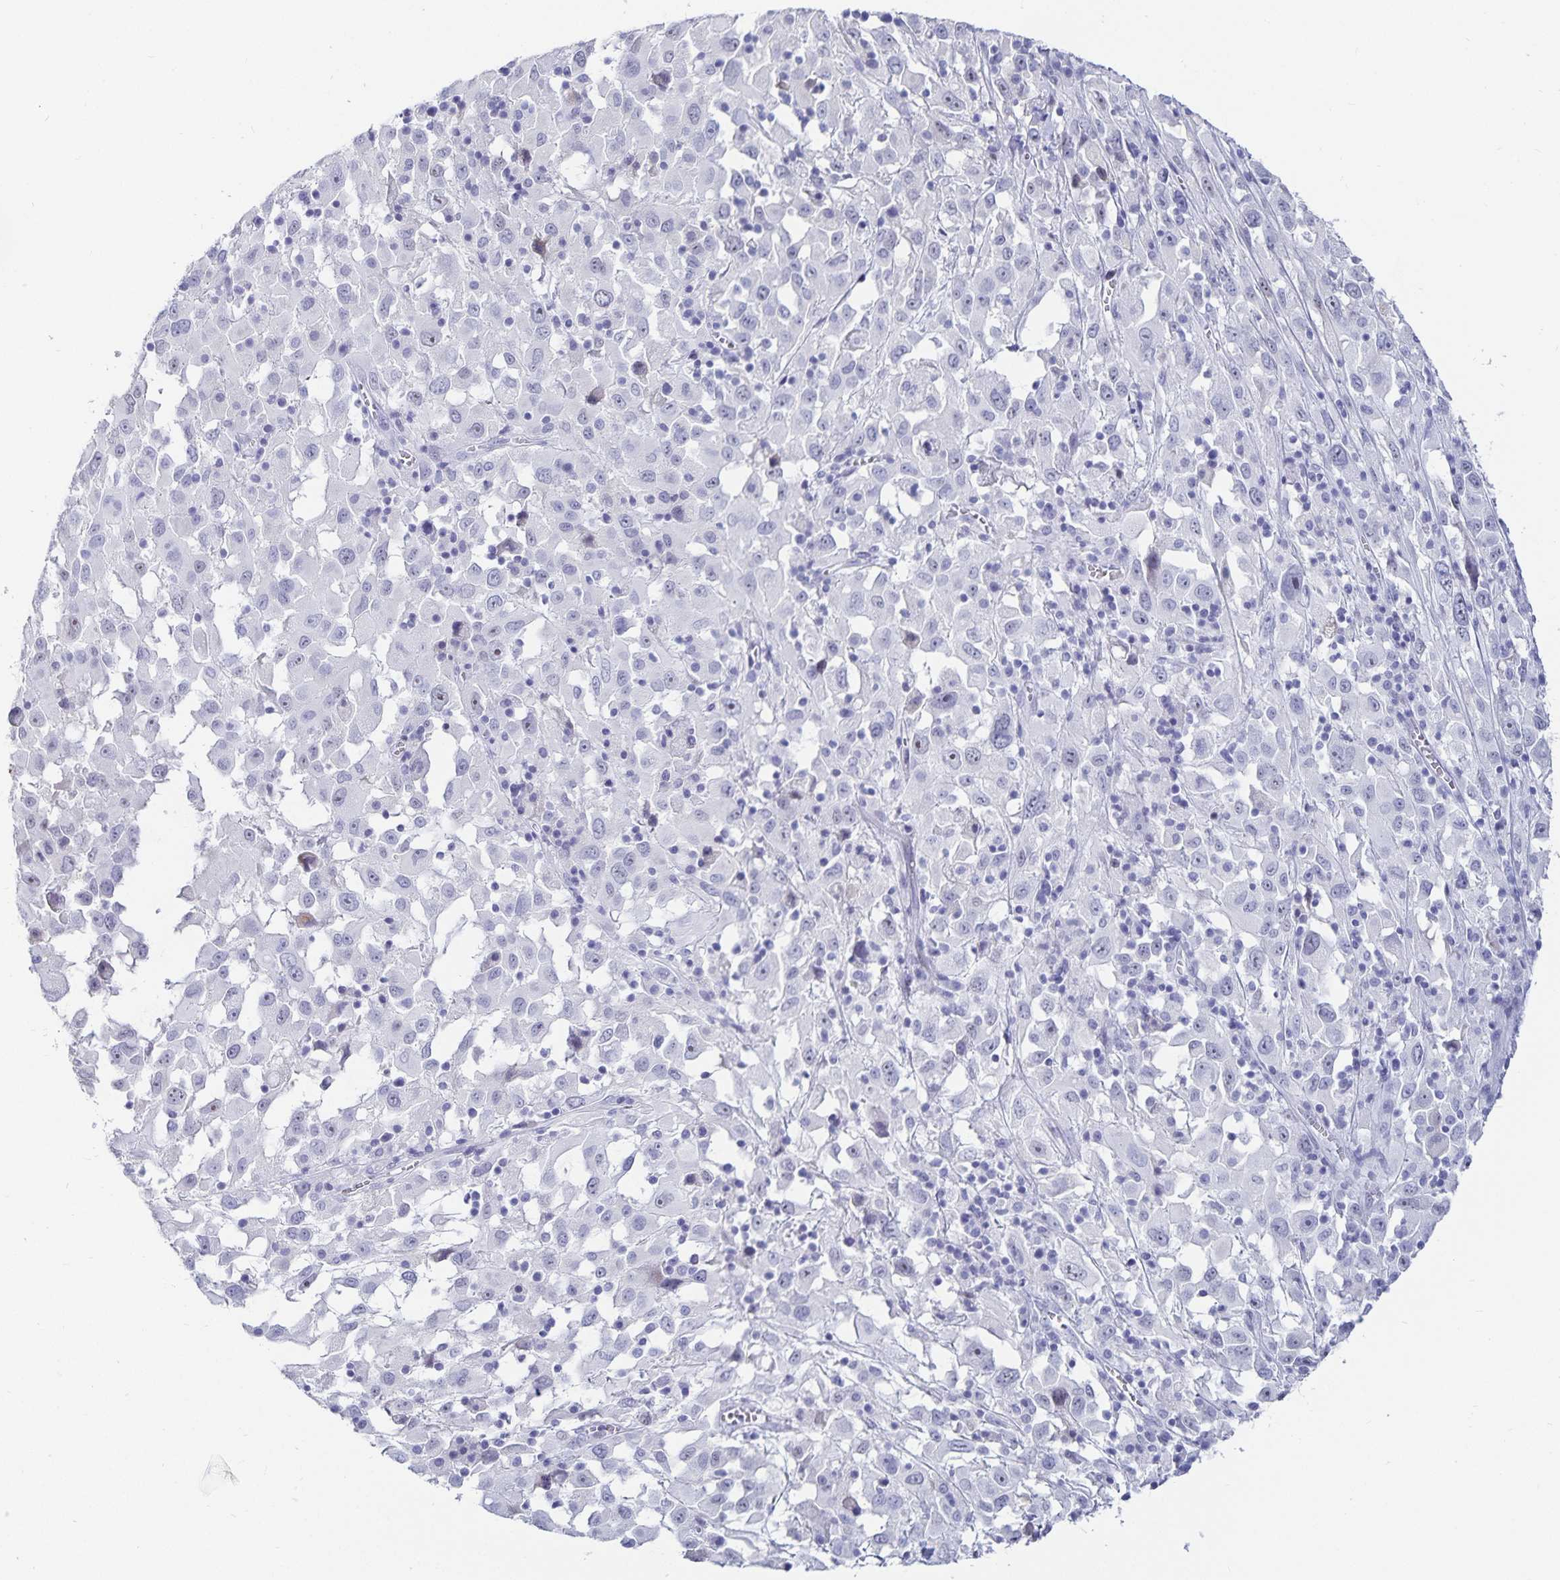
{"staining": {"intensity": "negative", "quantity": "none", "location": "none"}, "tissue": "melanoma", "cell_type": "Tumor cells", "image_type": "cancer", "snomed": [{"axis": "morphology", "description": "Malignant melanoma, Metastatic site"}, {"axis": "topography", "description": "Soft tissue"}], "caption": "IHC image of melanoma stained for a protein (brown), which reveals no positivity in tumor cells. (DAB (3,3'-diaminobenzidine) immunohistochemistry visualized using brightfield microscopy, high magnification).", "gene": "HMGB3", "patient": {"sex": "male", "age": 50}}